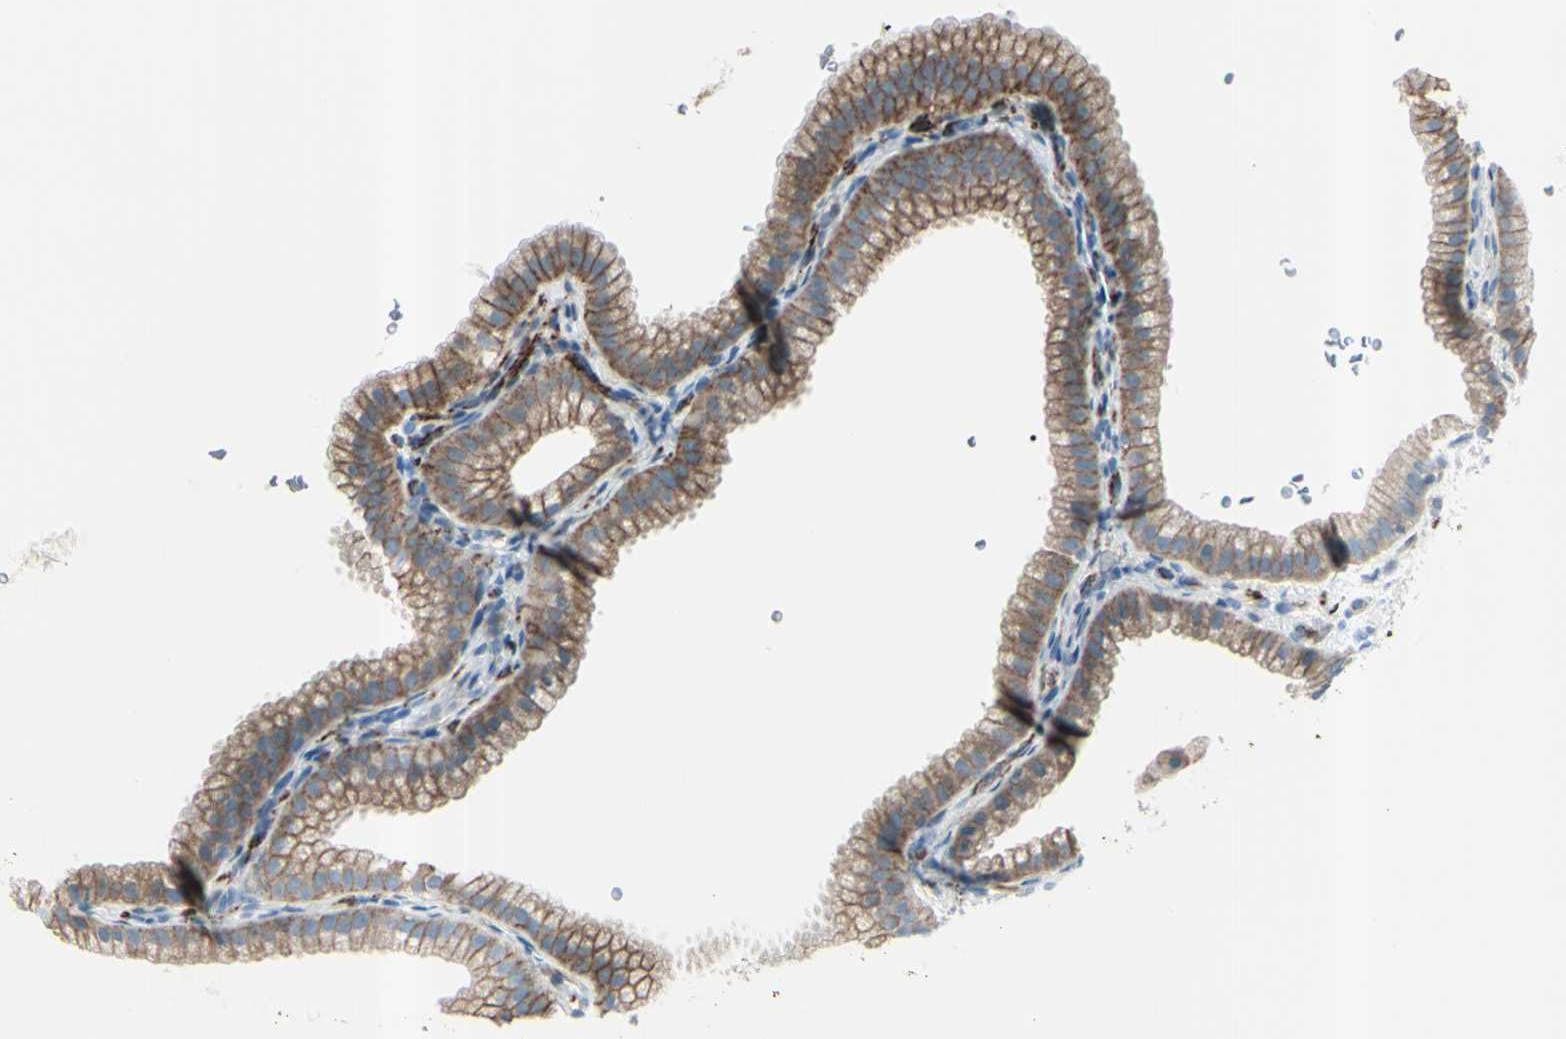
{"staining": {"intensity": "moderate", "quantity": ">75%", "location": "cytoplasmic/membranous"}, "tissue": "gallbladder", "cell_type": "Glandular cells", "image_type": "normal", "snomed": [{"axis": "morphology", "description": "Normal tissue, NOS"}, {"axis": "topography", "description": "Gallbladder"}], "caption": "This photomicrograph demonstrates IHC staining of benign human gallbladder, with medium moderate cytoplasmic/membranous positivity in approximately >75% of glandular cells.", "gene": "GPR34", "patient": {"sex": "female", "age": 64}}